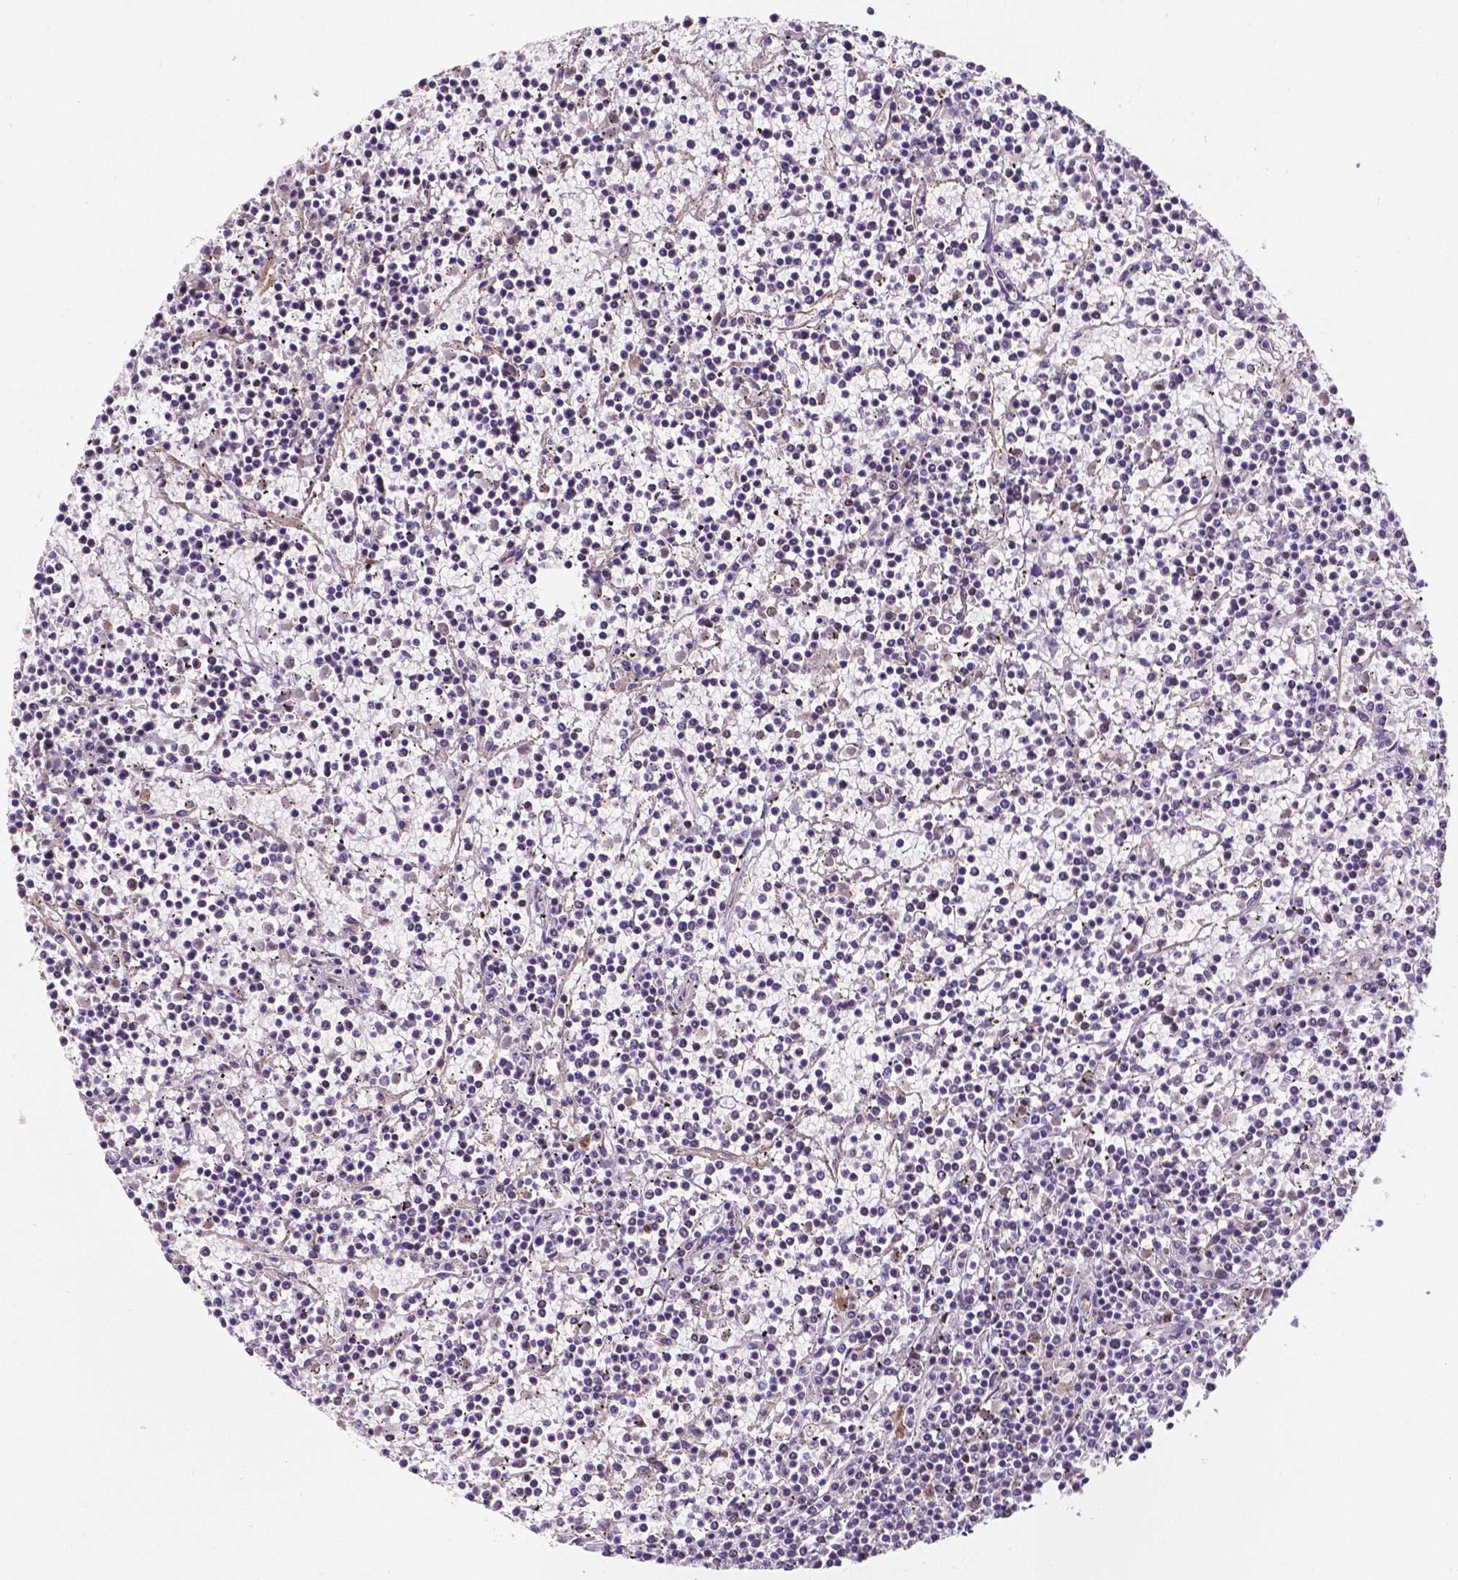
{"staining": {"intensity": "negative", "quantity": "none", "location": "none"}, "tissue": "lymphoma", "cell_type": "Tumor cells", "image_type": "cancer", "snomed": [{"axis": "morphology", "description": "Malignant lymphoma, non-Hodgkin's type, Low grade"}, {"axis": "topography", "description": "Spleen"}], "caption": "Human malignant lymphoma, non-Hodgkin's type (low-grade) stained for a protein using IHC displays no positivity in tumor cells.", "gene": "MEF2C", "patient": {"sex": "female", "age": 19}}